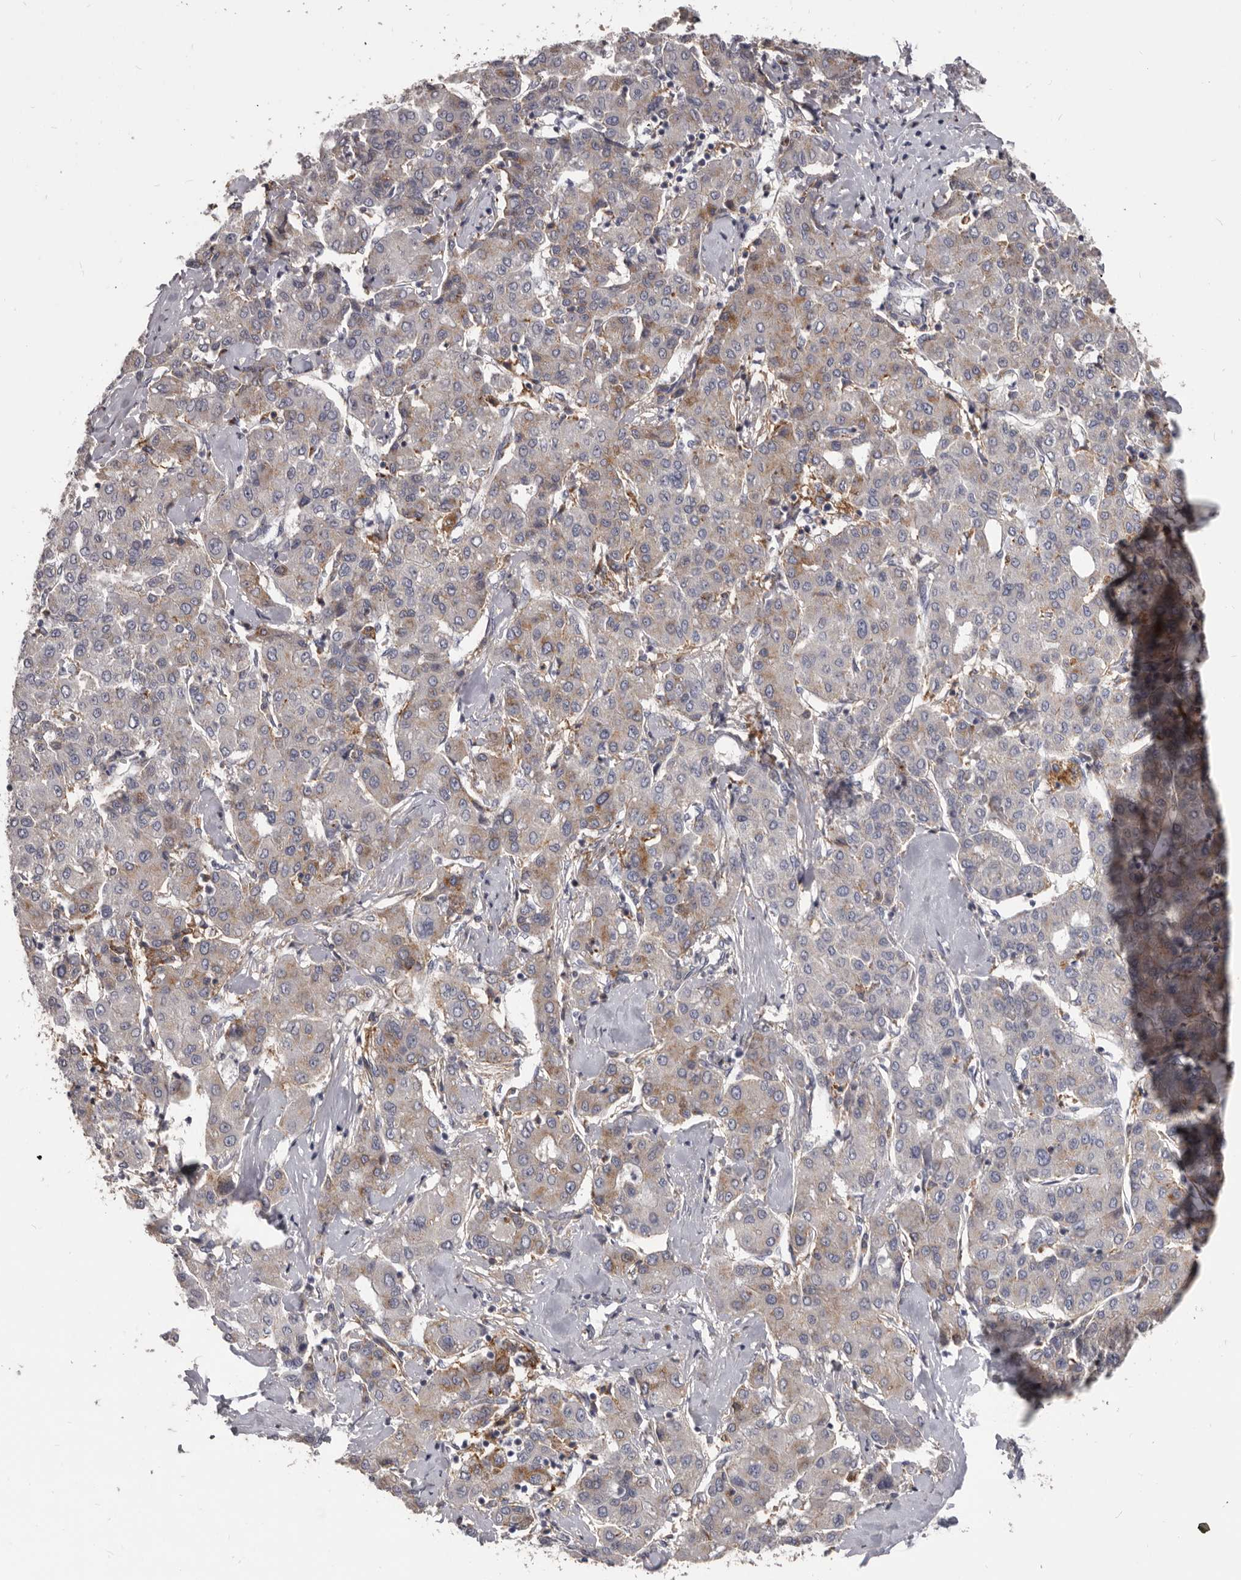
{"staining": {"intensity": "weak", "quantity": "25%-75%", "location": "cytoplasmic/membranous"}, "tissue": "liver cancer", "cell_type": "Tumor cells", "image_type": "cancer", "snomed": [{"axis": "morphology", "description": "Carcinoma, Hepatocellular, NOS"}, {"axis": "topography", "description": "Liver"}], "caption": "Immunohistochemistry (IHC) histopathology image of neoplastic tissue: hepatocellular carcinoma (liver) stained using immunohistochemistry reveals low levels of weak protein expression localized specifically in the cytoplasmic/membranous of tumor cells, appearing as a cytoplasmic/membranous brown color.", "gene": "PI4K2A", "patient": {"sex": "male", "age": 65}}